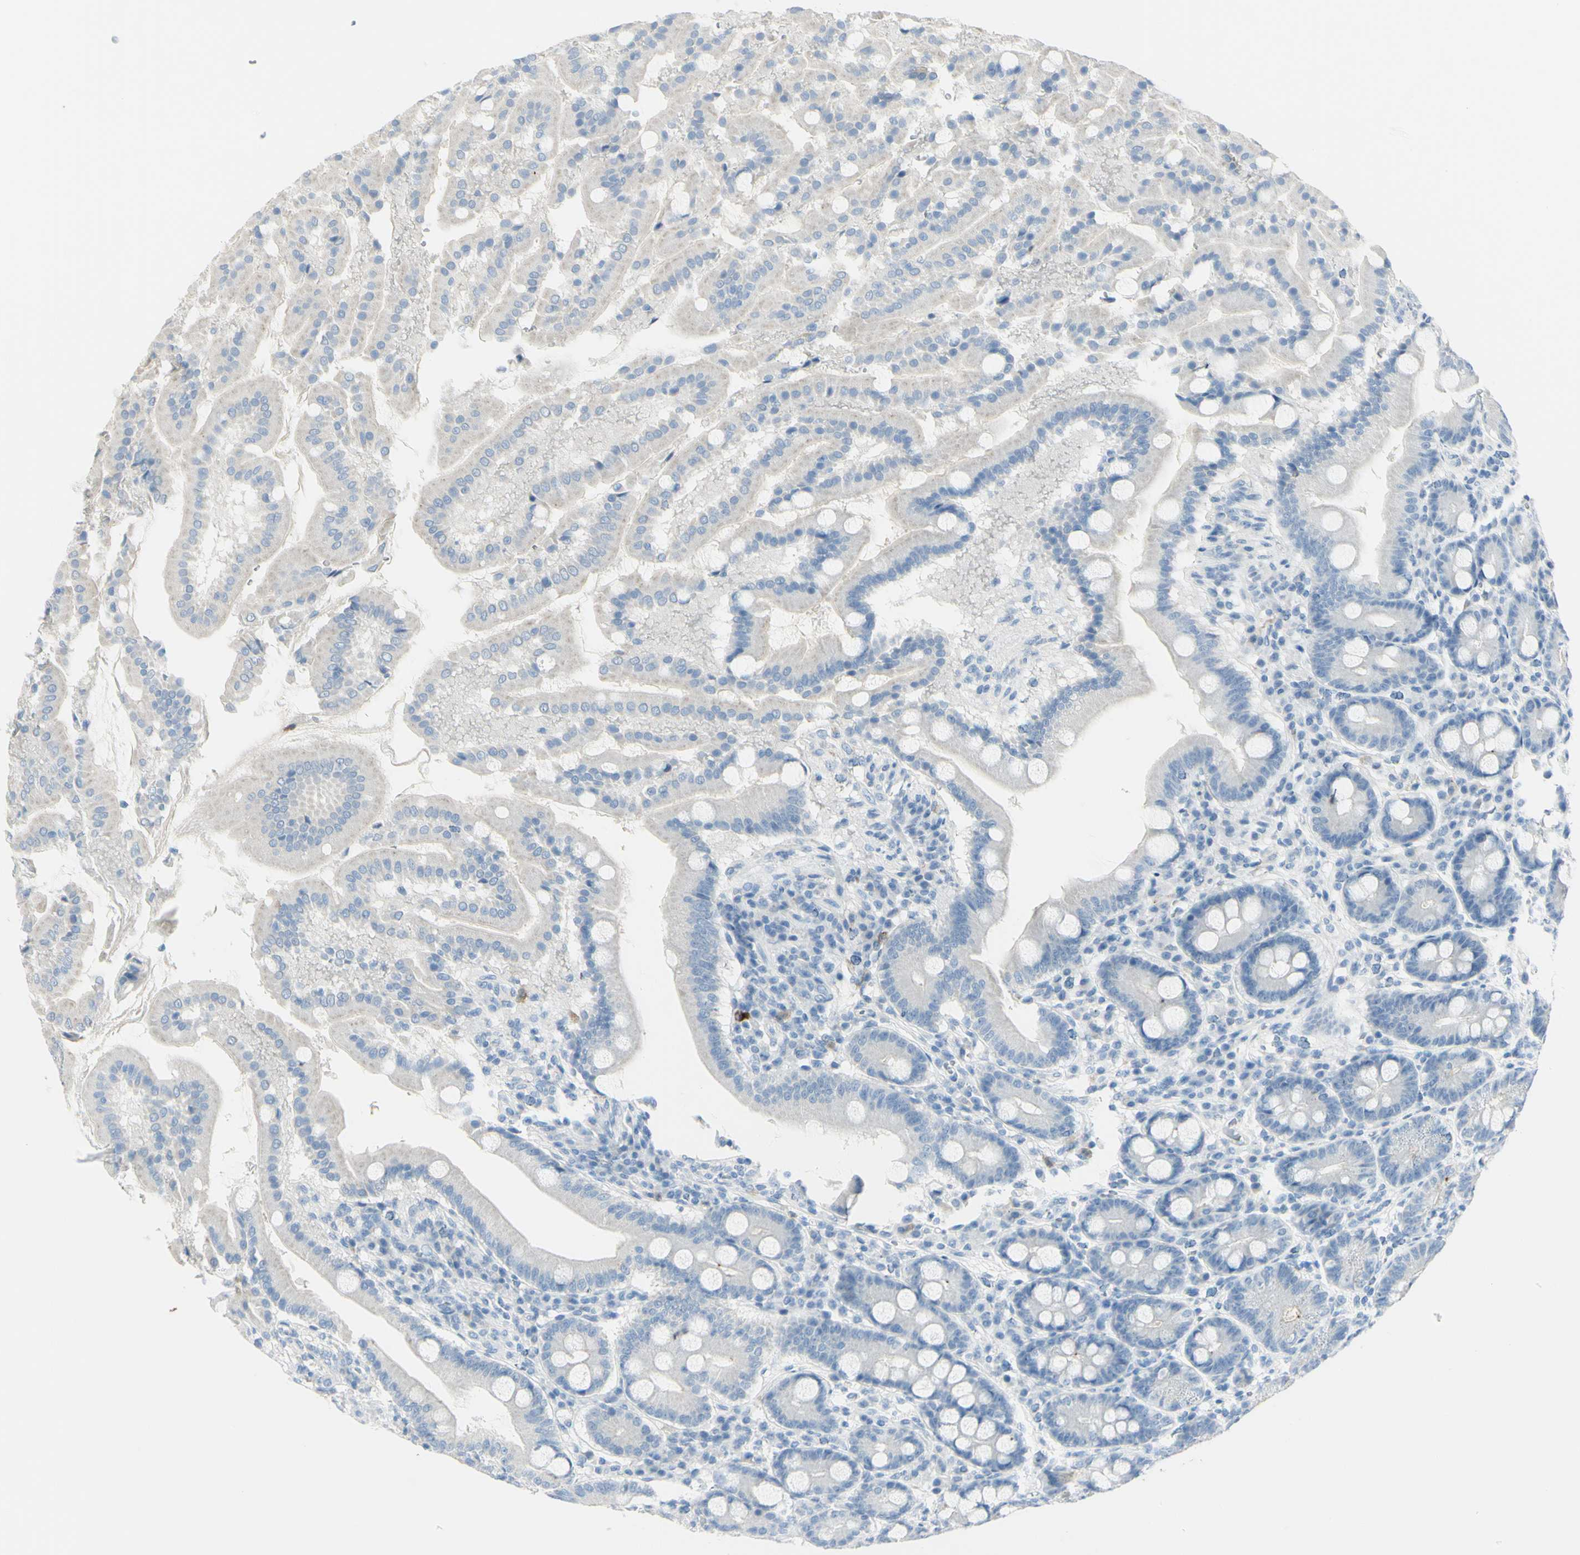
{"staining": {"intensity": "negative", "quantity": "none", "location": "none"}, "tissue": "duodenum", "cell_type": "Glandular cells", "image_type": "normal", "snomed": [{"axis": "morphology", "description": "Normal tissue, NOS"}, {"axis": "topography", "description": "Duodenum"}], "caption": "The immunohistochemistry (IHC) histopathology image has no significant staining in glandular cells of duodenum. The staining was performed using DAB to visualize the protein expression in brown, while the nuclei were stained in blue with hematoxylin (Magnification: 20x).", "gene": "ZNF557", "patient": {"sex": "male", "age": 50}}